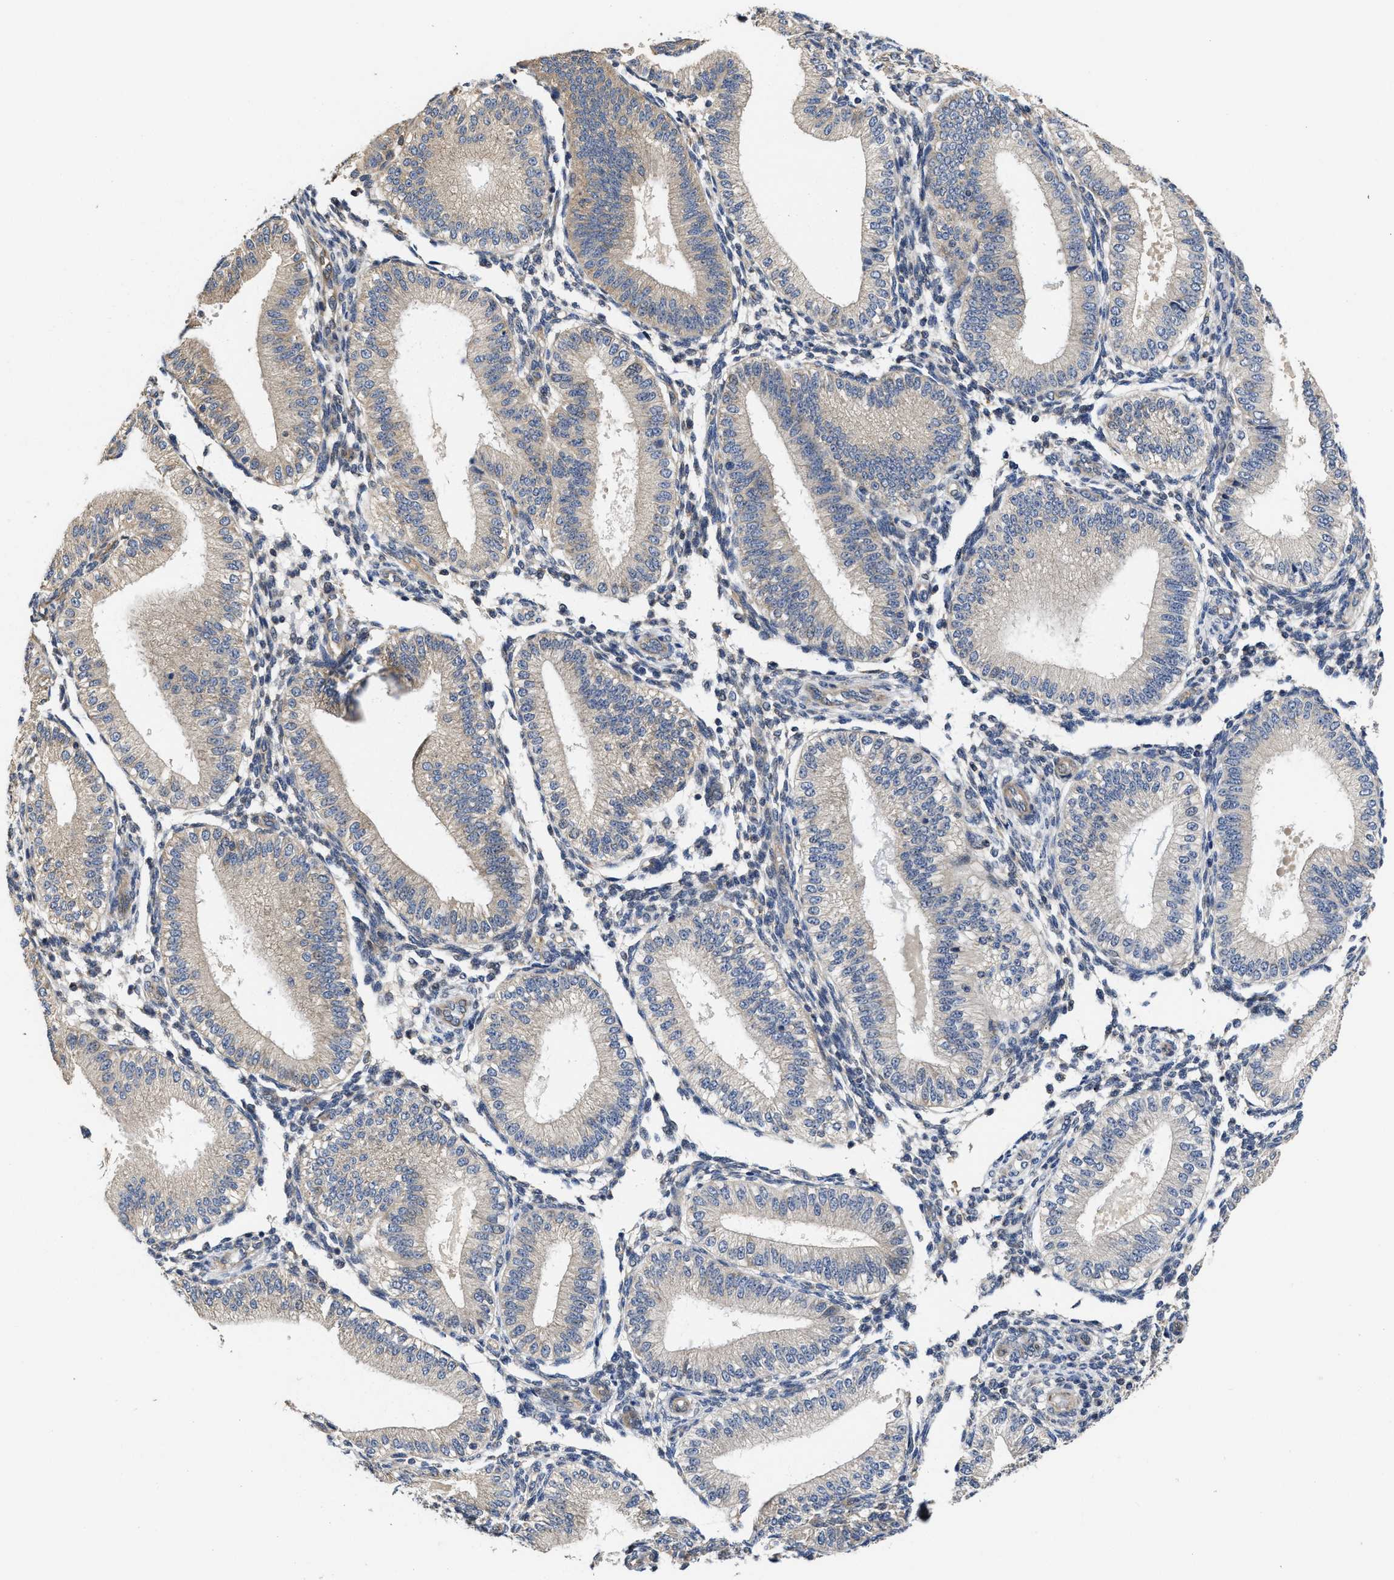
{"staining": {"intensity": "weak", "quantity": "<25%", "location": "cytoplasmic/membranous"}, "tissue": "endometrium", "cell_type": "Cells in endometrial stroma", "image_type": "normal", "snomed": [{"axis": "morphology", "description": "Normal tissue, NOS"}, {"axis": "topography", "description": "Endometrium"}], "caption": "DAB immunohistochemical staining of normal endometrium demonstrates no significant staining in cells in endometrial stroma.", "gene": "TRAF6", "patient": {"sex": "female", "age": 39}}